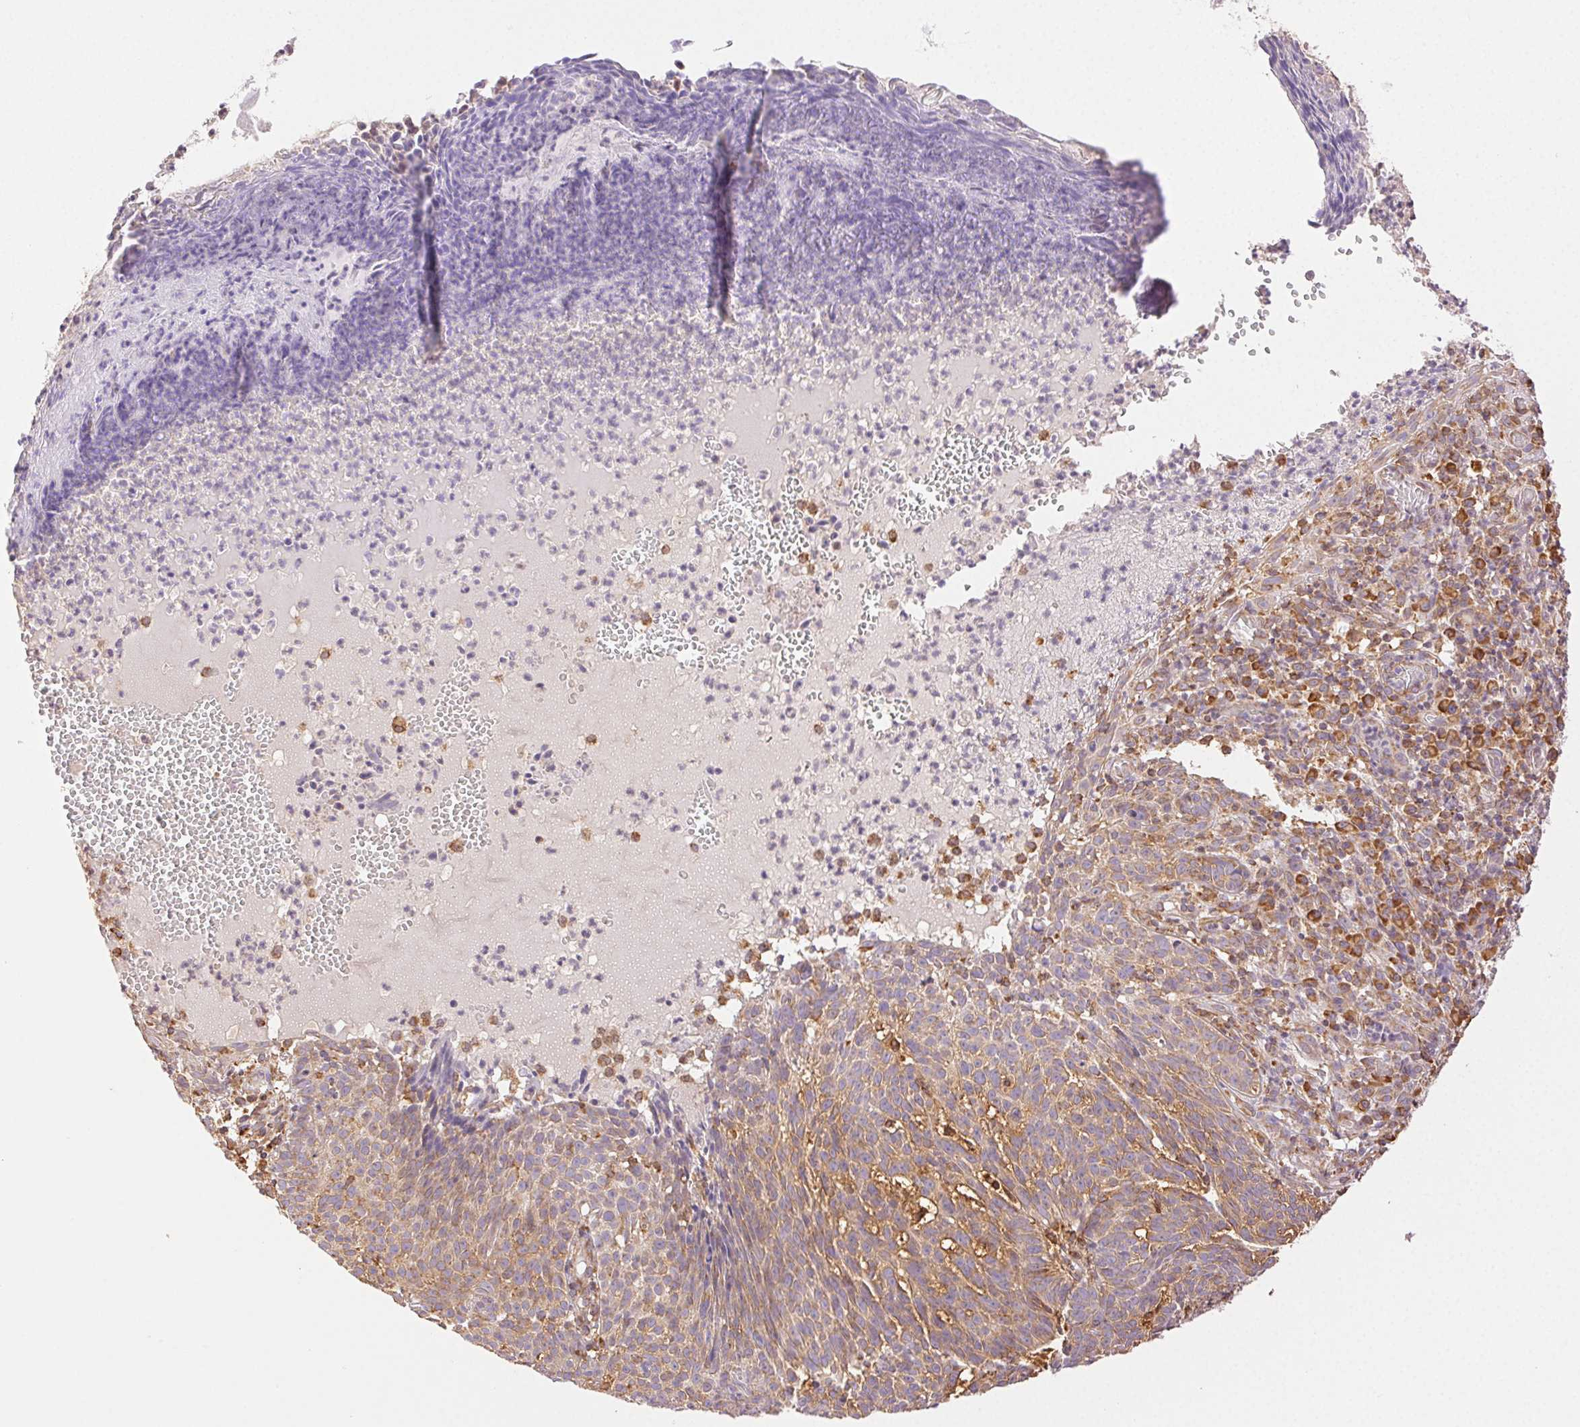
{"staining": {"intensity": "weak", "quantity": "25%-75%", "location": "cytoplasmic/membranous"}, "tissue": "skin cancer", "cell_type": "Tumor cells", "image_type": "cancer", "snomed": [{"axis": "morphology", "description": "Basal cell carcinoma"}, {"axis": "topography", "description": "Skin"}], "caption": "IHC histopathology image of human skin basal cell carcinoma stained for a protein (brown), which demonstrates low levels of weak cytoplasmic/membranous positivity in about 25%-75% of tumor cells.", "gene": "ENTREP1", "patient": {"sex": "male", "age": 90}}